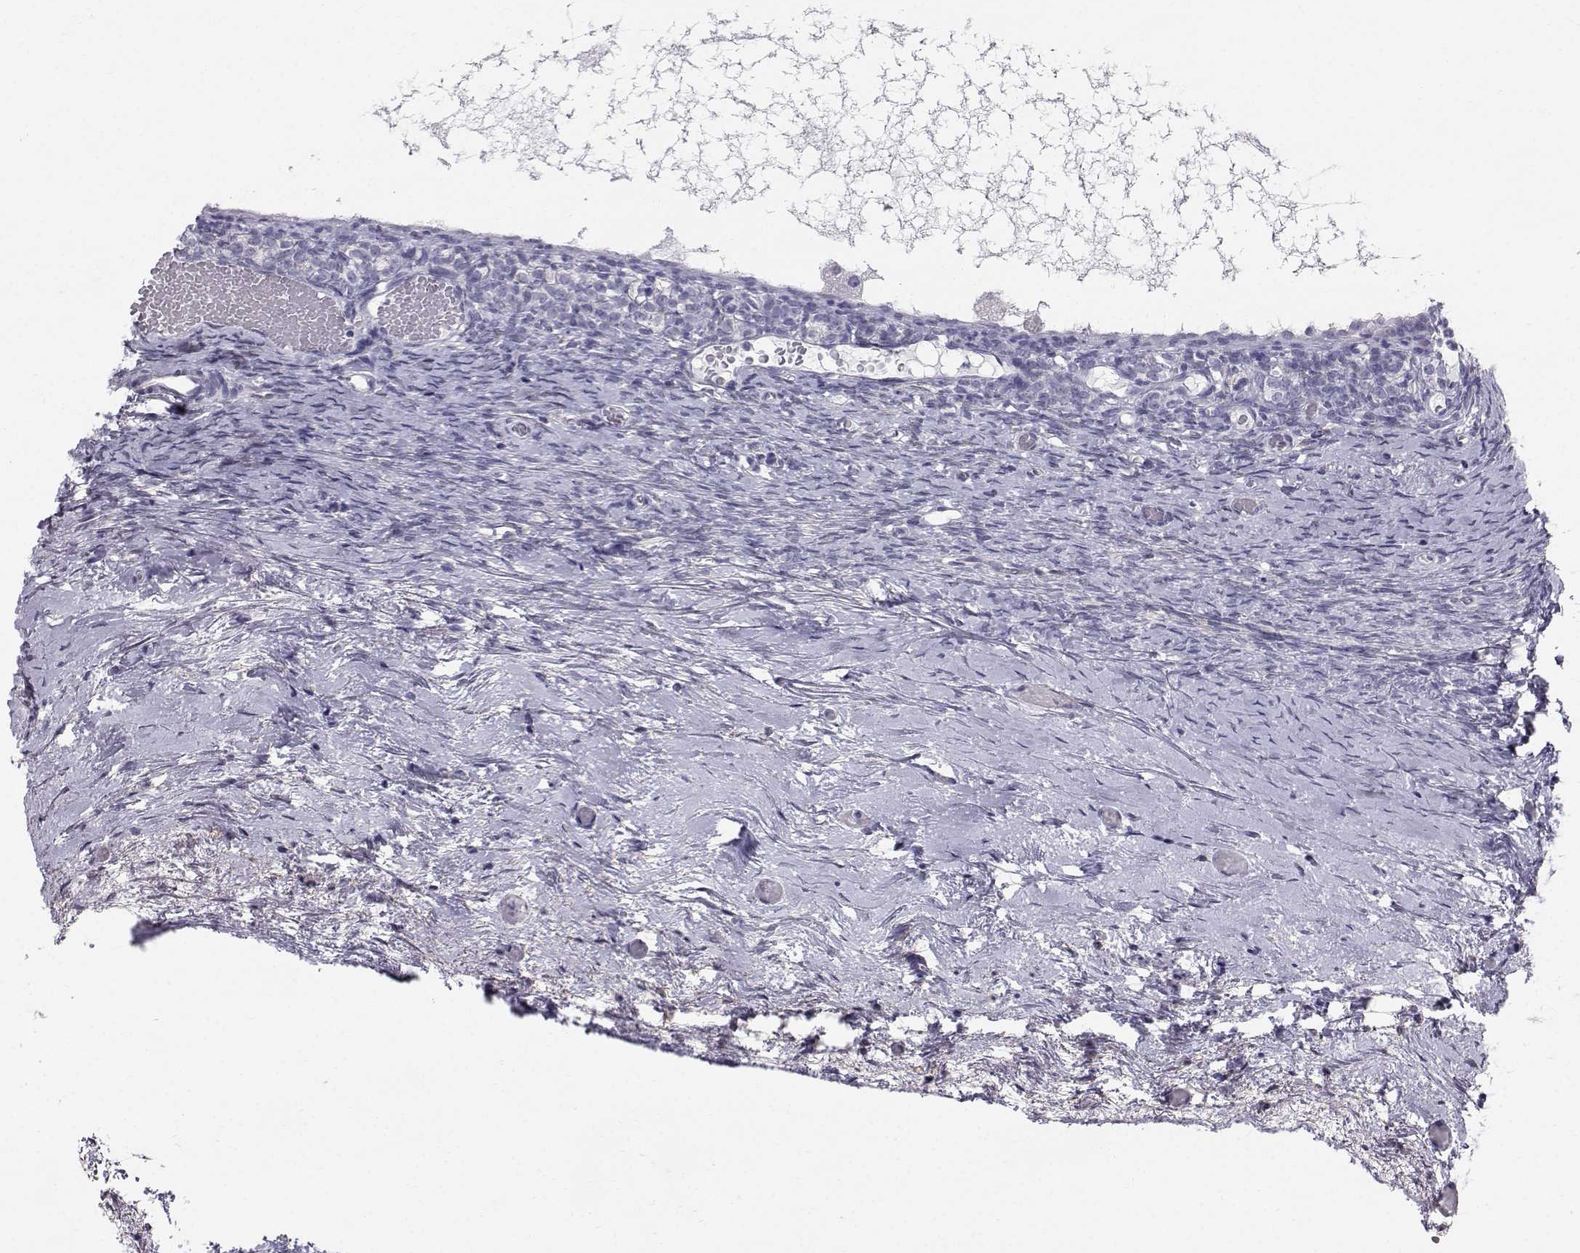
{"staining": {"intensity": "negative", "quantity": "none", "location": "none"}, "tissue": "ovary", "cell_type": "Follicle cells", "image_type": "normal", "snomed": [{"axis": "morphology", "description": "Normal tissue, NOS"}, {"axis": "topography", "description": "Ovary"}], "caption": "This is an immunohistochemistry histopathology image of benign human ovary. There is no expression in follicle cells.", "gene": "SPDYE4", "patient": {"sex": "female", "age": 39}}